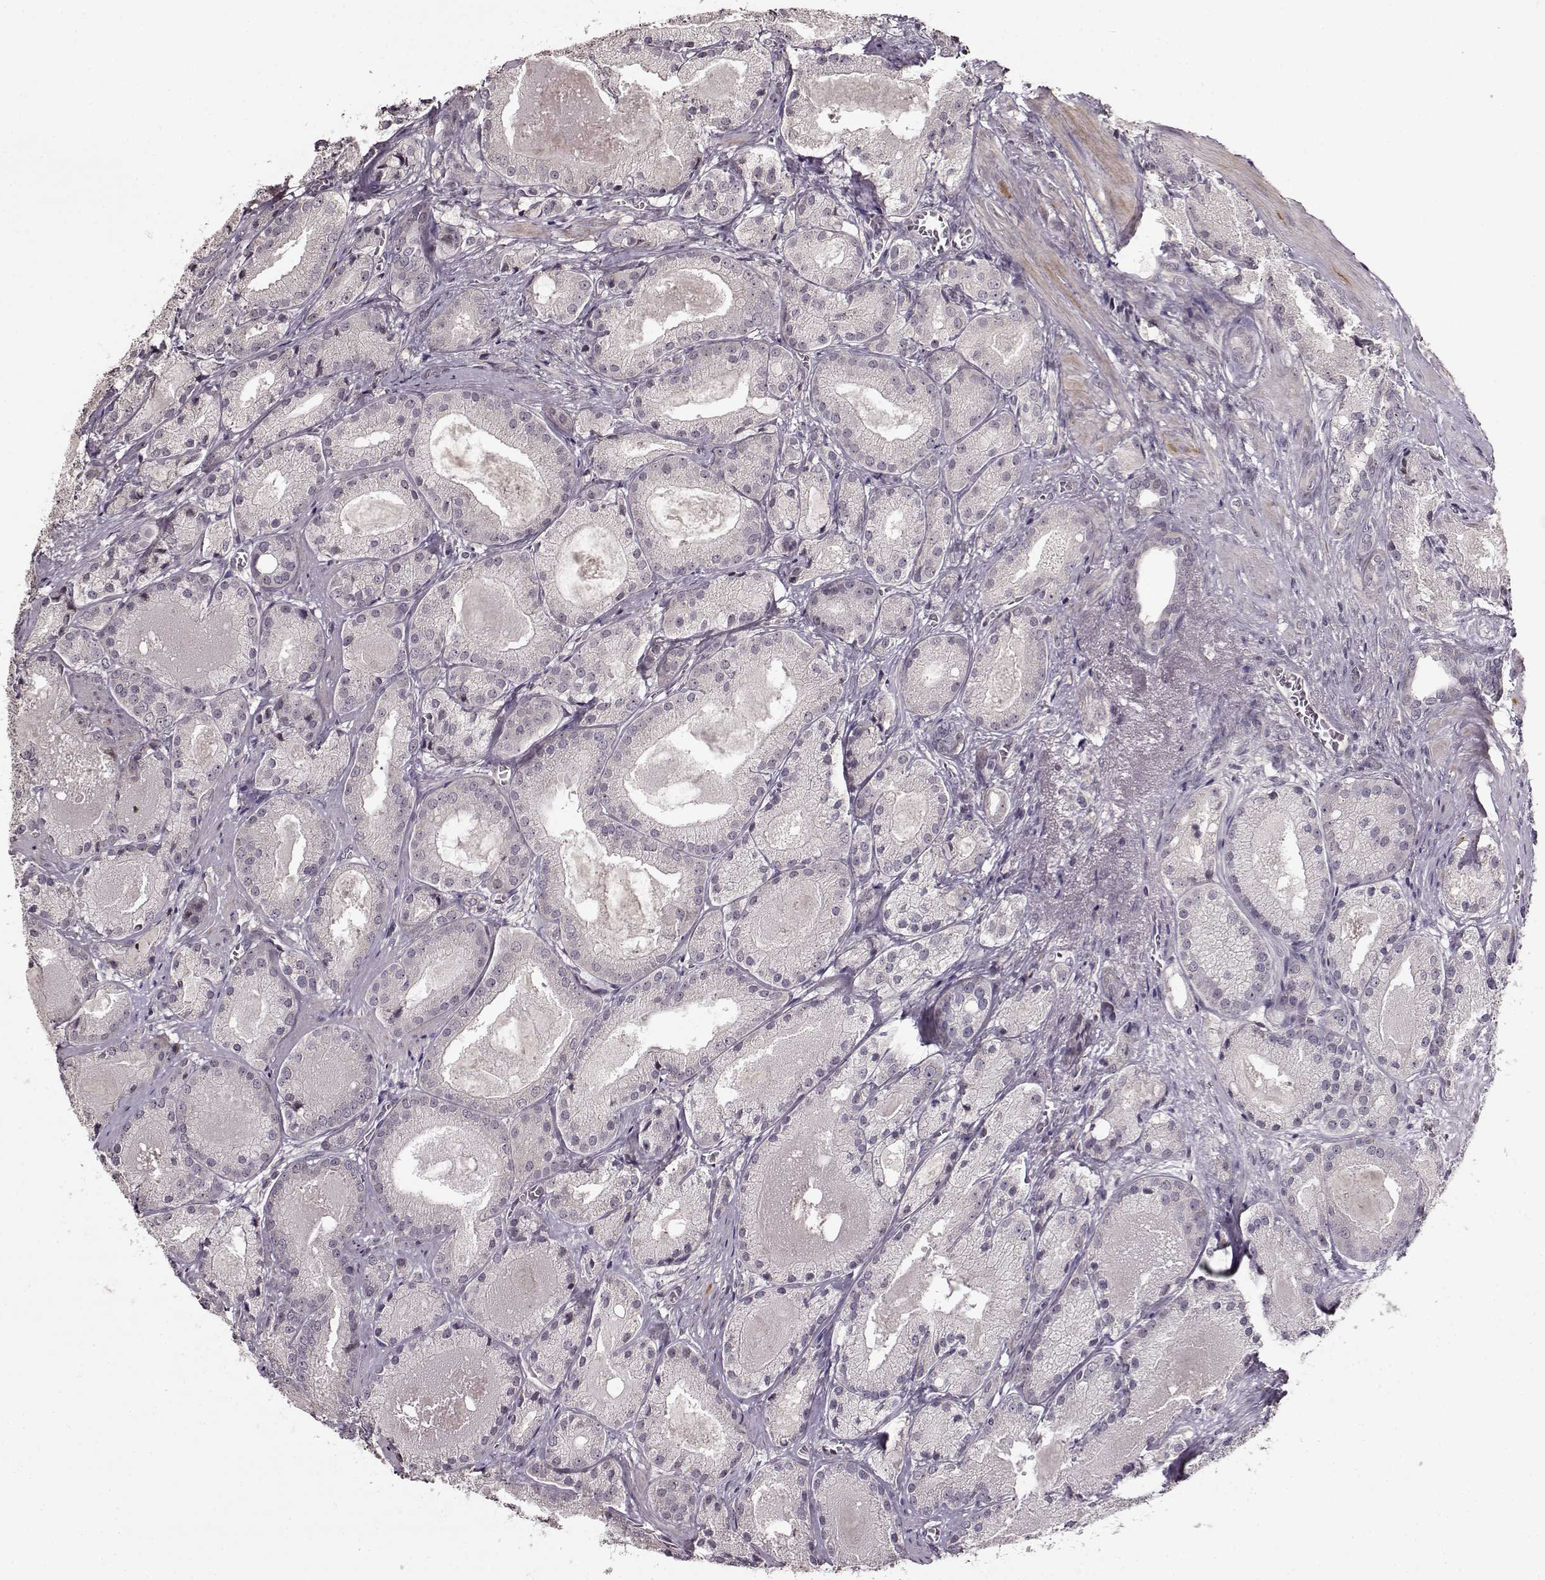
{"staining": {"intensity": "negative", "quantity": "none", "location": "none"}, "tissue": "prostate cancer", "cell_type": "Tumor cells", "image_type": "cancer", "snomed": [{"axis": "morphology", "description": "Adenocarcinoma, High grade"}, {"axis": "topography", "description": "Prostate"}], "caption": "IHC micrograph of neoplastic tissue: human prostate adenocarcinoma (high-grade) stained with DAB (3,3'-diaminobenzidine) shows no significant protein positivity in tumor cells.", "gene": "FSHB", "patient": {"sex": "male", "age": 66}}